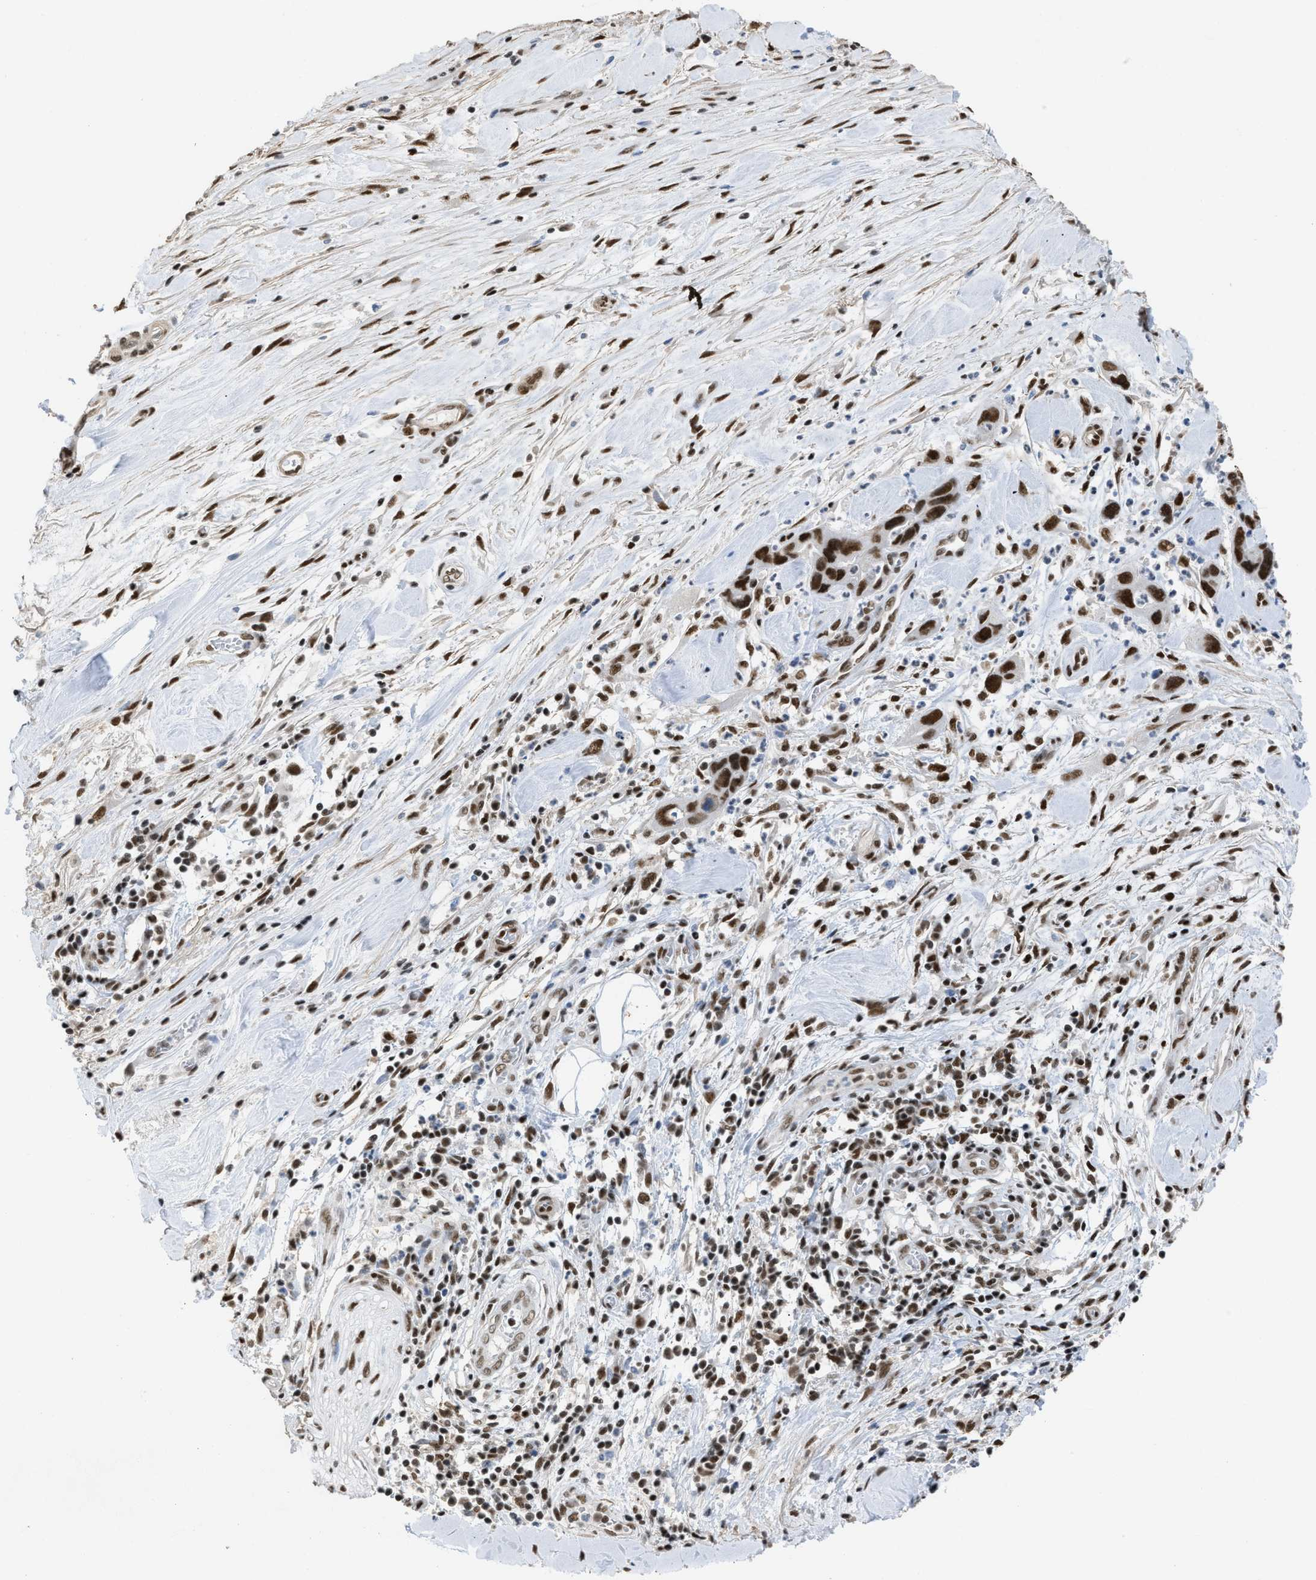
{"staining": {"intensity": "strong", "quantity": ">75%", "location": "nuclear"}, "tissue": "pancreatic cancer", "cell_type": "Tumor cells", "image_type": "cancer", "snomed": [{"axis": "morphology", "description": "Adenocarcinoma, NOS"}, {"axis": "topography", "description": "Pancreas"}], "caption": "Protein analysis of adenocarcinoma (pancreatic) tissue shows strong nuclear positivity in approximately >75% of tumor cells.", "gene": "SCAF4", "patient": {"sex": "female", "age": 70}}